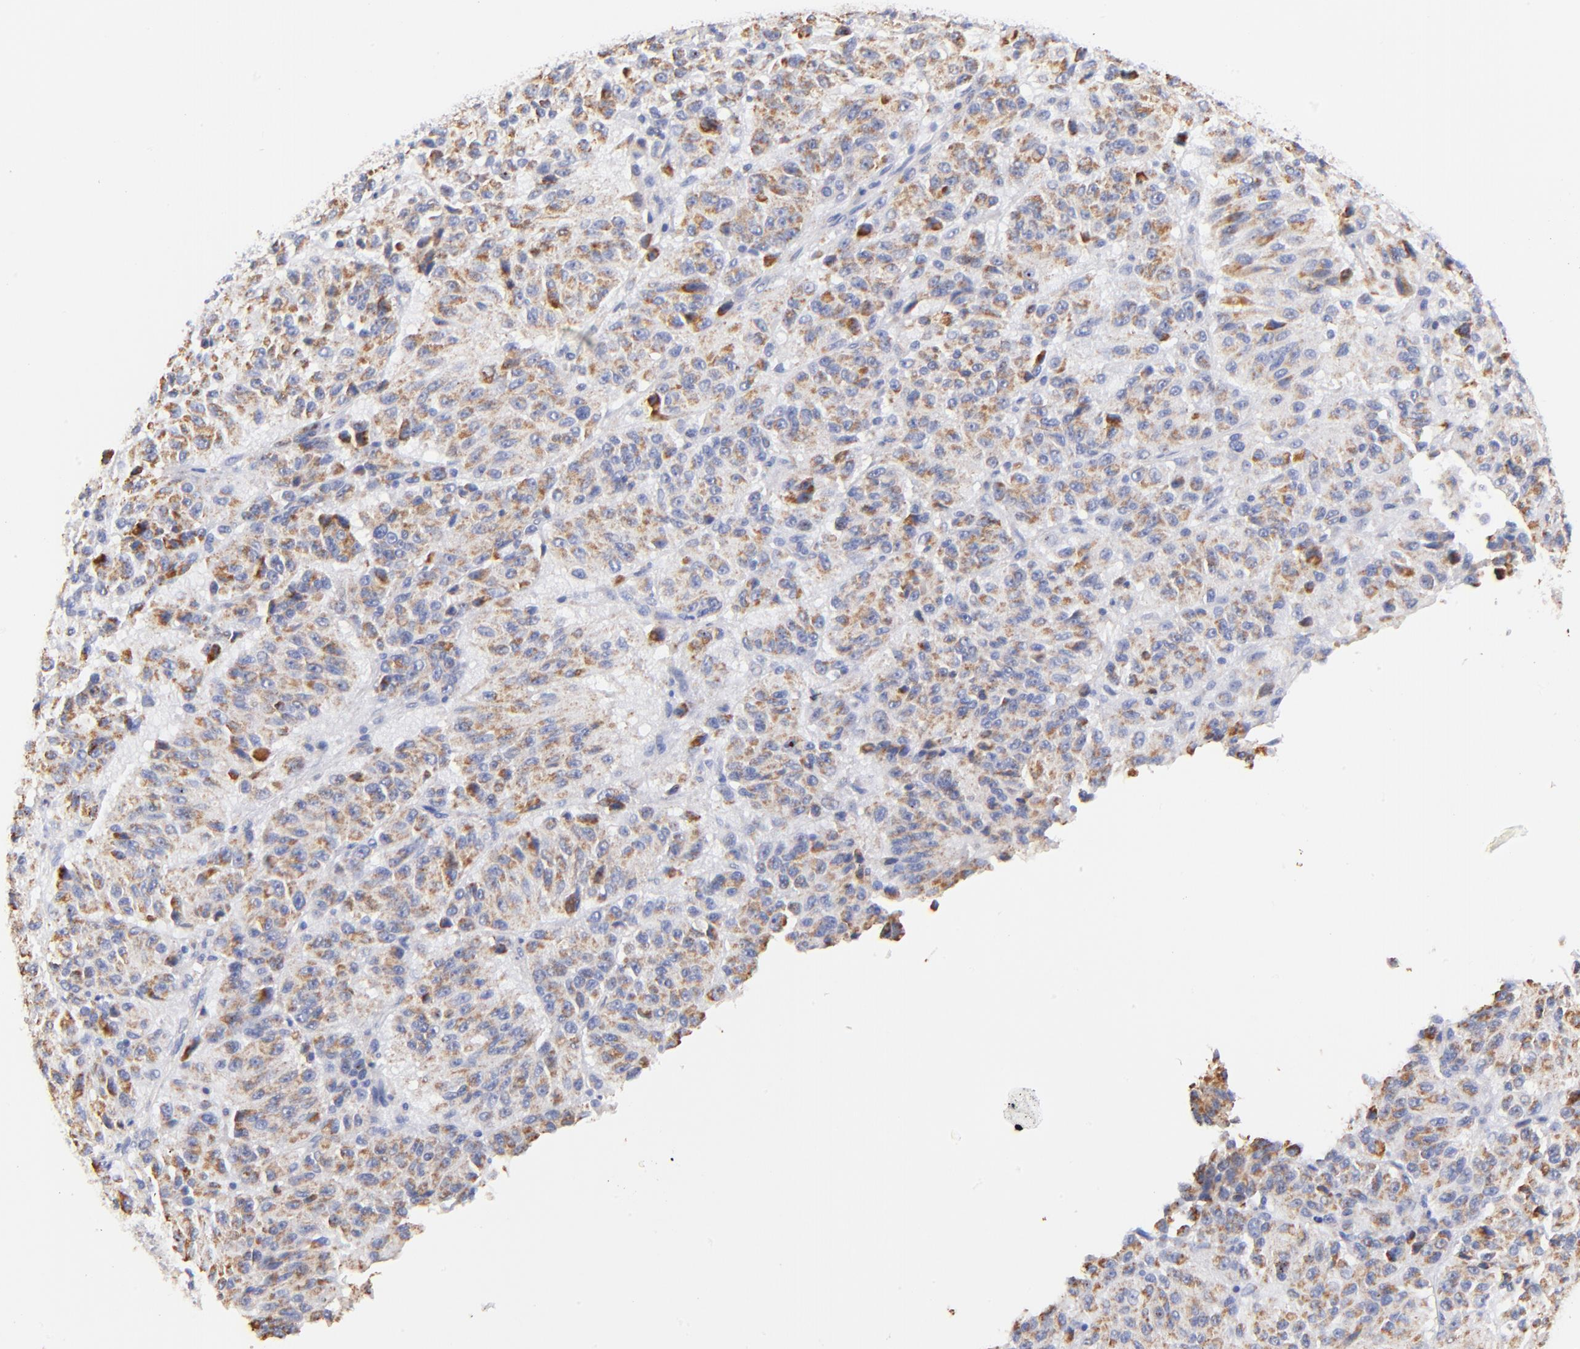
{"staining": {"intensity": "moderate", "quantity": ">75%", "location": "cytoplasmic/membranous"}, "tissue": "melanoma", "cell_type": "Tumor cells", "image_type": "cancer", "snomed": [{"axis": "morphology", "description": "Malignant melanoma, Metastatic site"}, {"axis": "topography", "description": "Lung"}], "caption": "Immunohistochemistry micrograph of malignant melanoma (metastatic site) stained for a protein (brown), which demonstrates medium levels of moderate cytoplasmic/membranous expression in about >75% of tumor cells.", "gene": "IGLV7-43", "patient": {"sex": "male", "age": 64}}